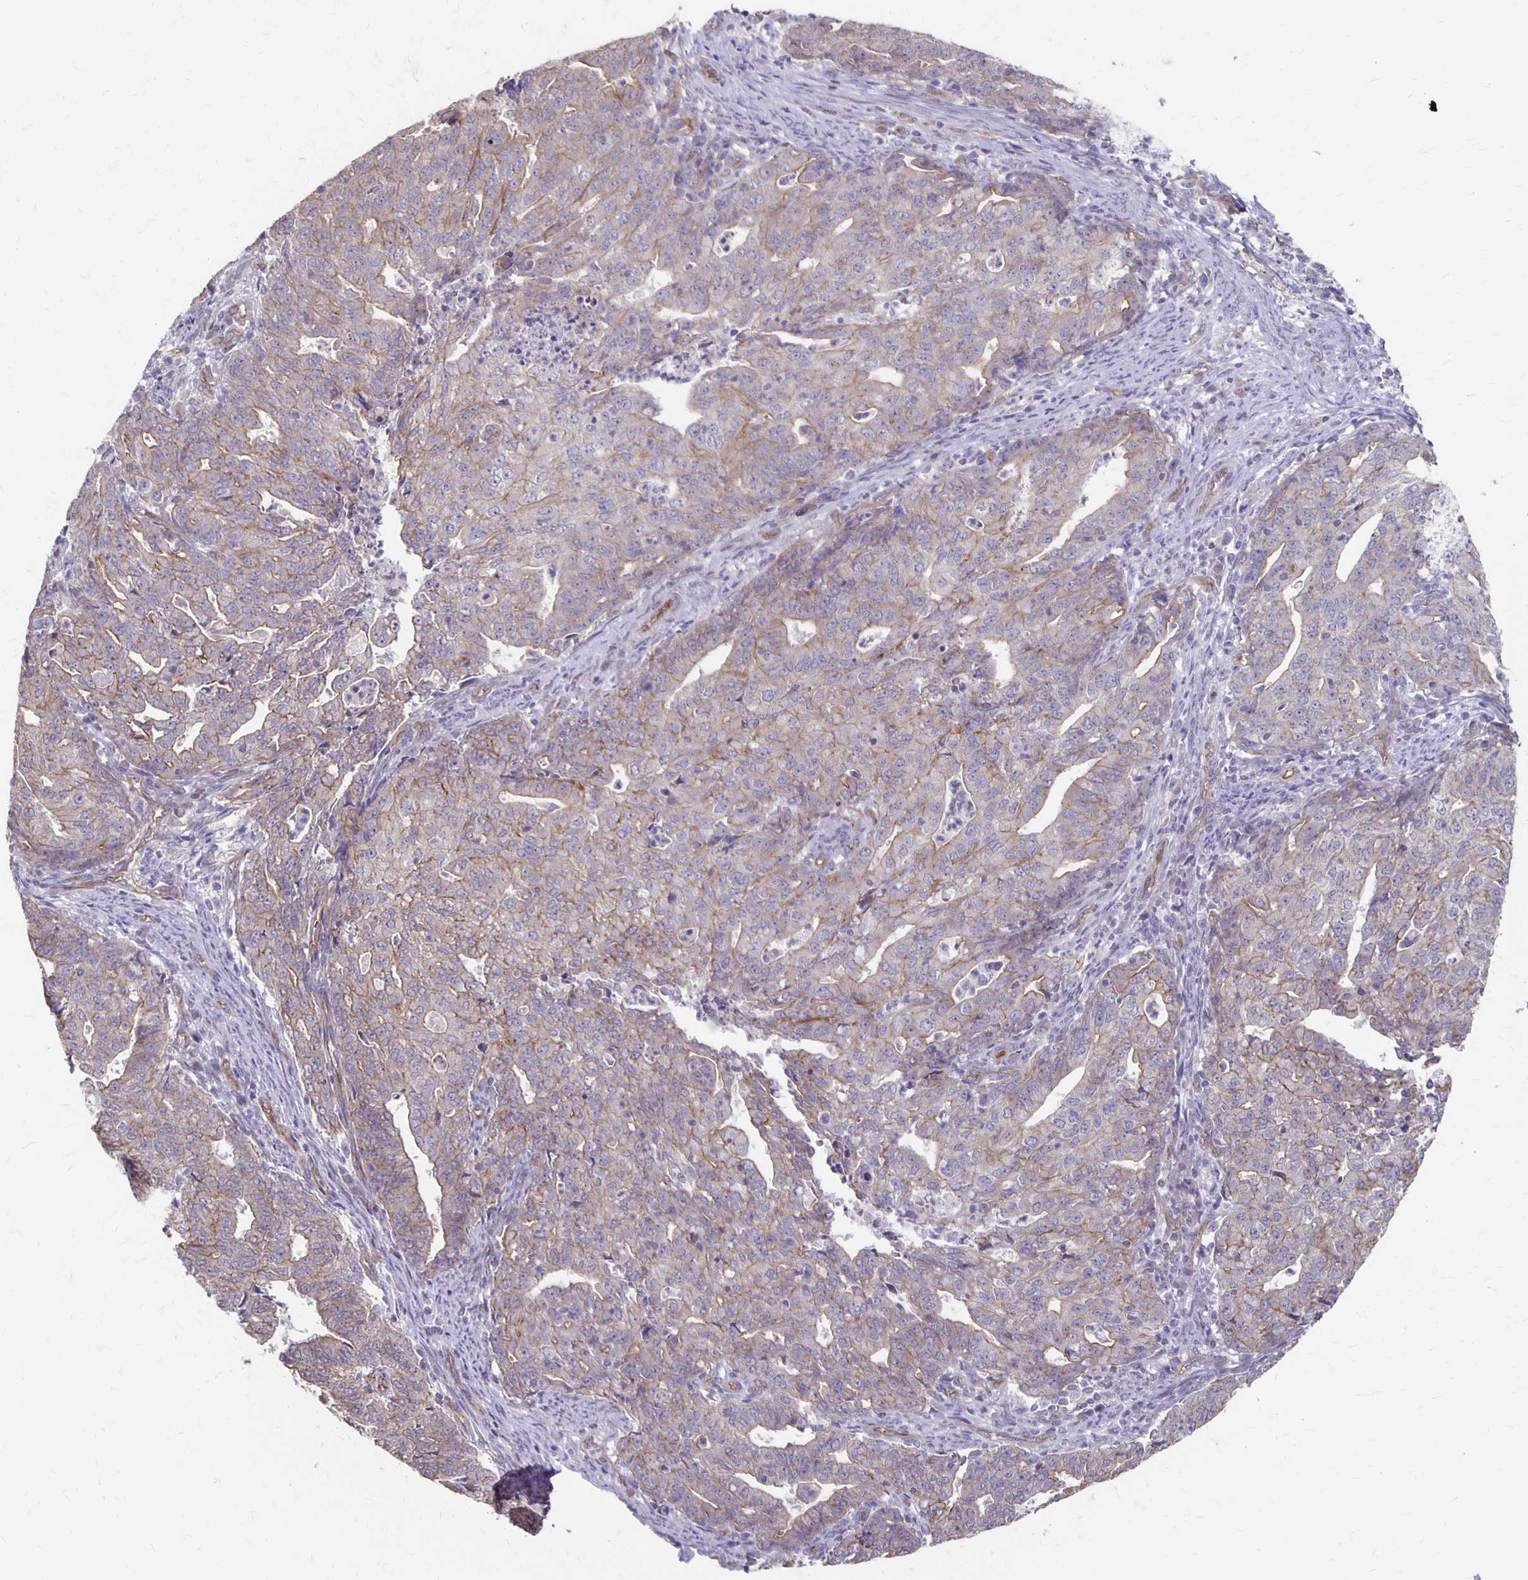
{"staining": {"intensity": "weak", "quantity": "25%-75%", "location": "cytoplasmic/membranous"}, "tissue": "endometrial cancer", "cell_type": "Tumor cells", "image_type": "cancer", "snomed": [{"axis": "morphology", "description": "Adenocarcinoma, NOS"}, {"axis": "topography", "description": "Endometrium"}], "caption": "Human endometrial adenocarcinoma stained with a brown dye demonstrates weak cytoplasmic/membranous positive positivity in approximately 25%-75% of tumor cells.", "gene": "PPP1R3E", "patient": {"sex": "female", "age": 82}}